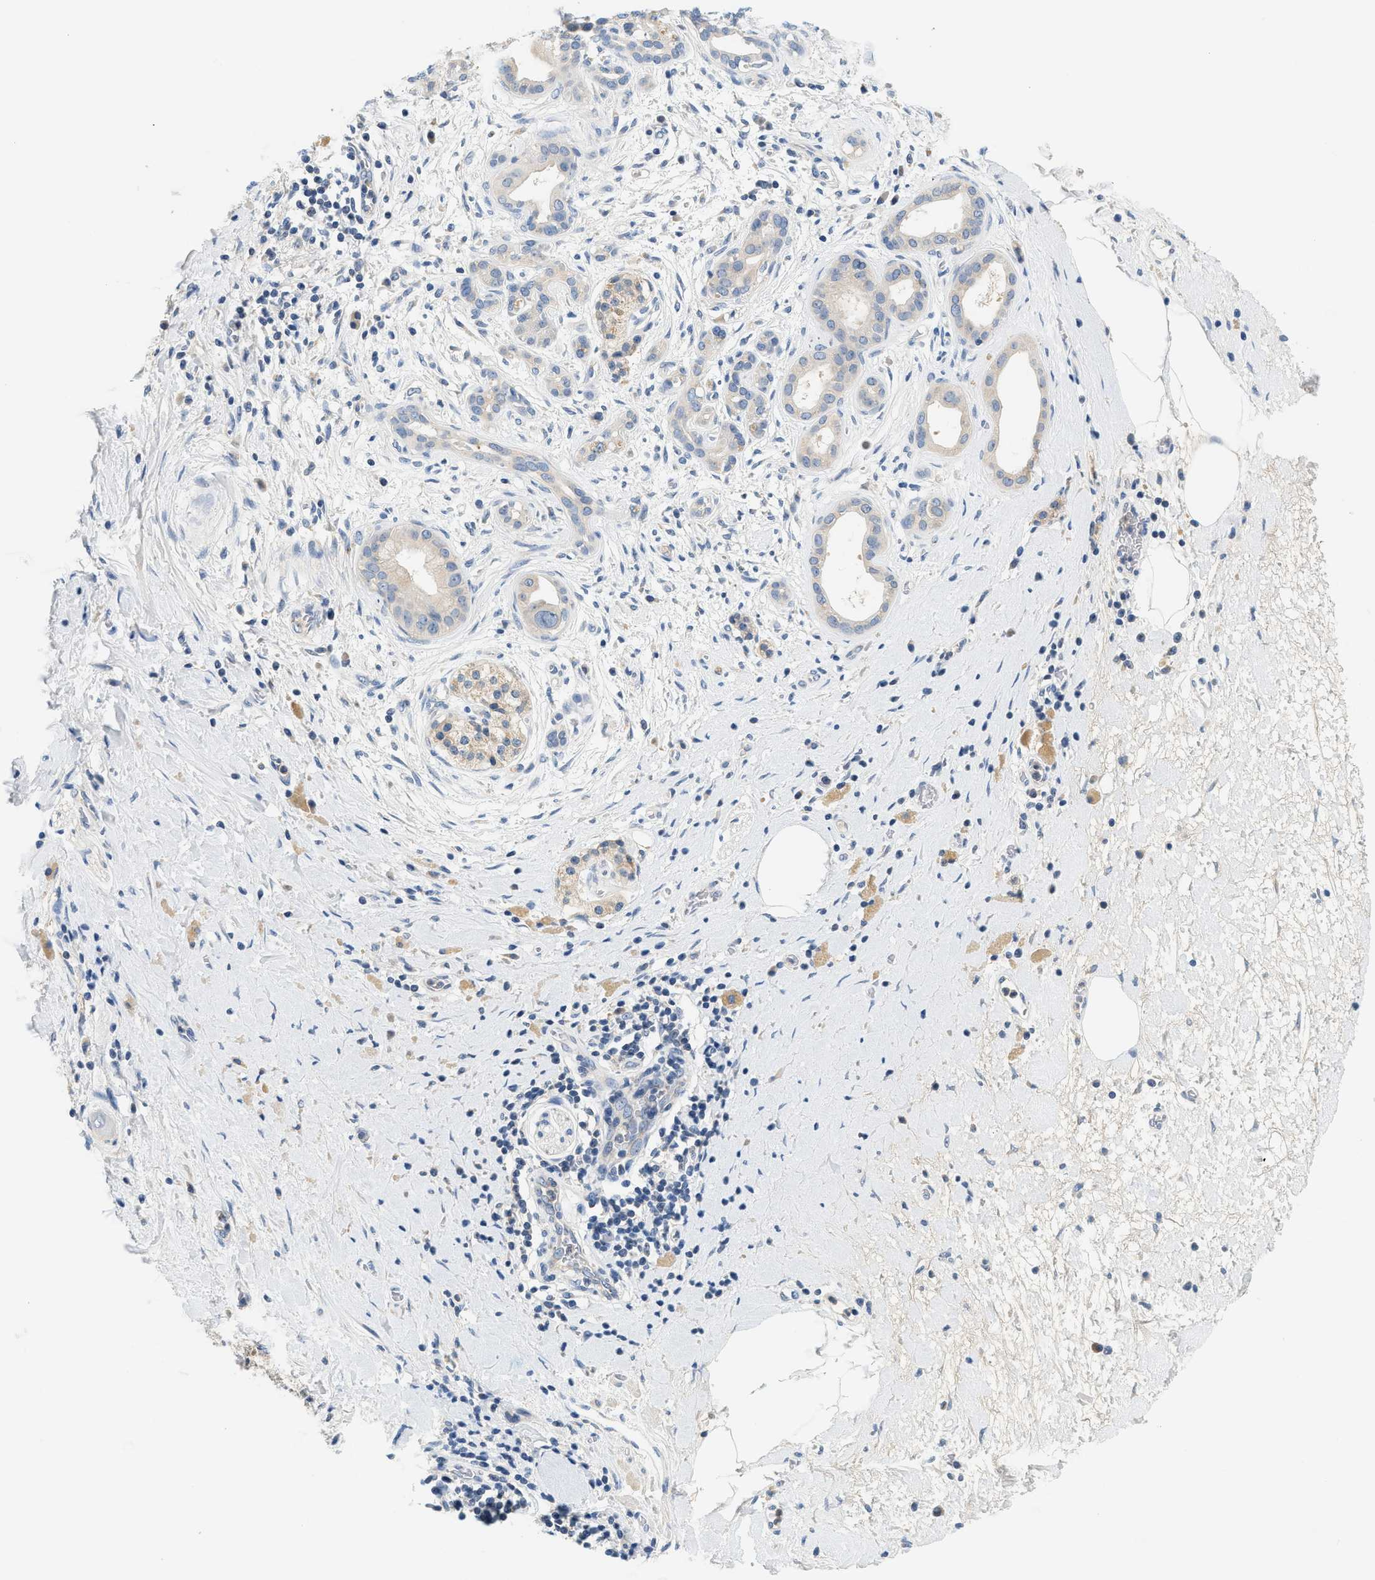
{"staining": {"intensity": "weak", "quantity": "<25%", "location": "cytoplasmic/membranous"}, "tissue": "pancreatic cancer", "cell_type": "Tumor cells", "image_type": "cancer", "snomed": [{"axis": "morphology", "description": "Adenocarcinoma, NOS"}, {"axis": "topography", "description": "Pancreas"}], "caption": "IHC of human adenocarcinoma (pancreatic) exhibits no expression in tumor cells.", "gene": "SLC35E1", "patient": {"sex": "male", "age": 55}}